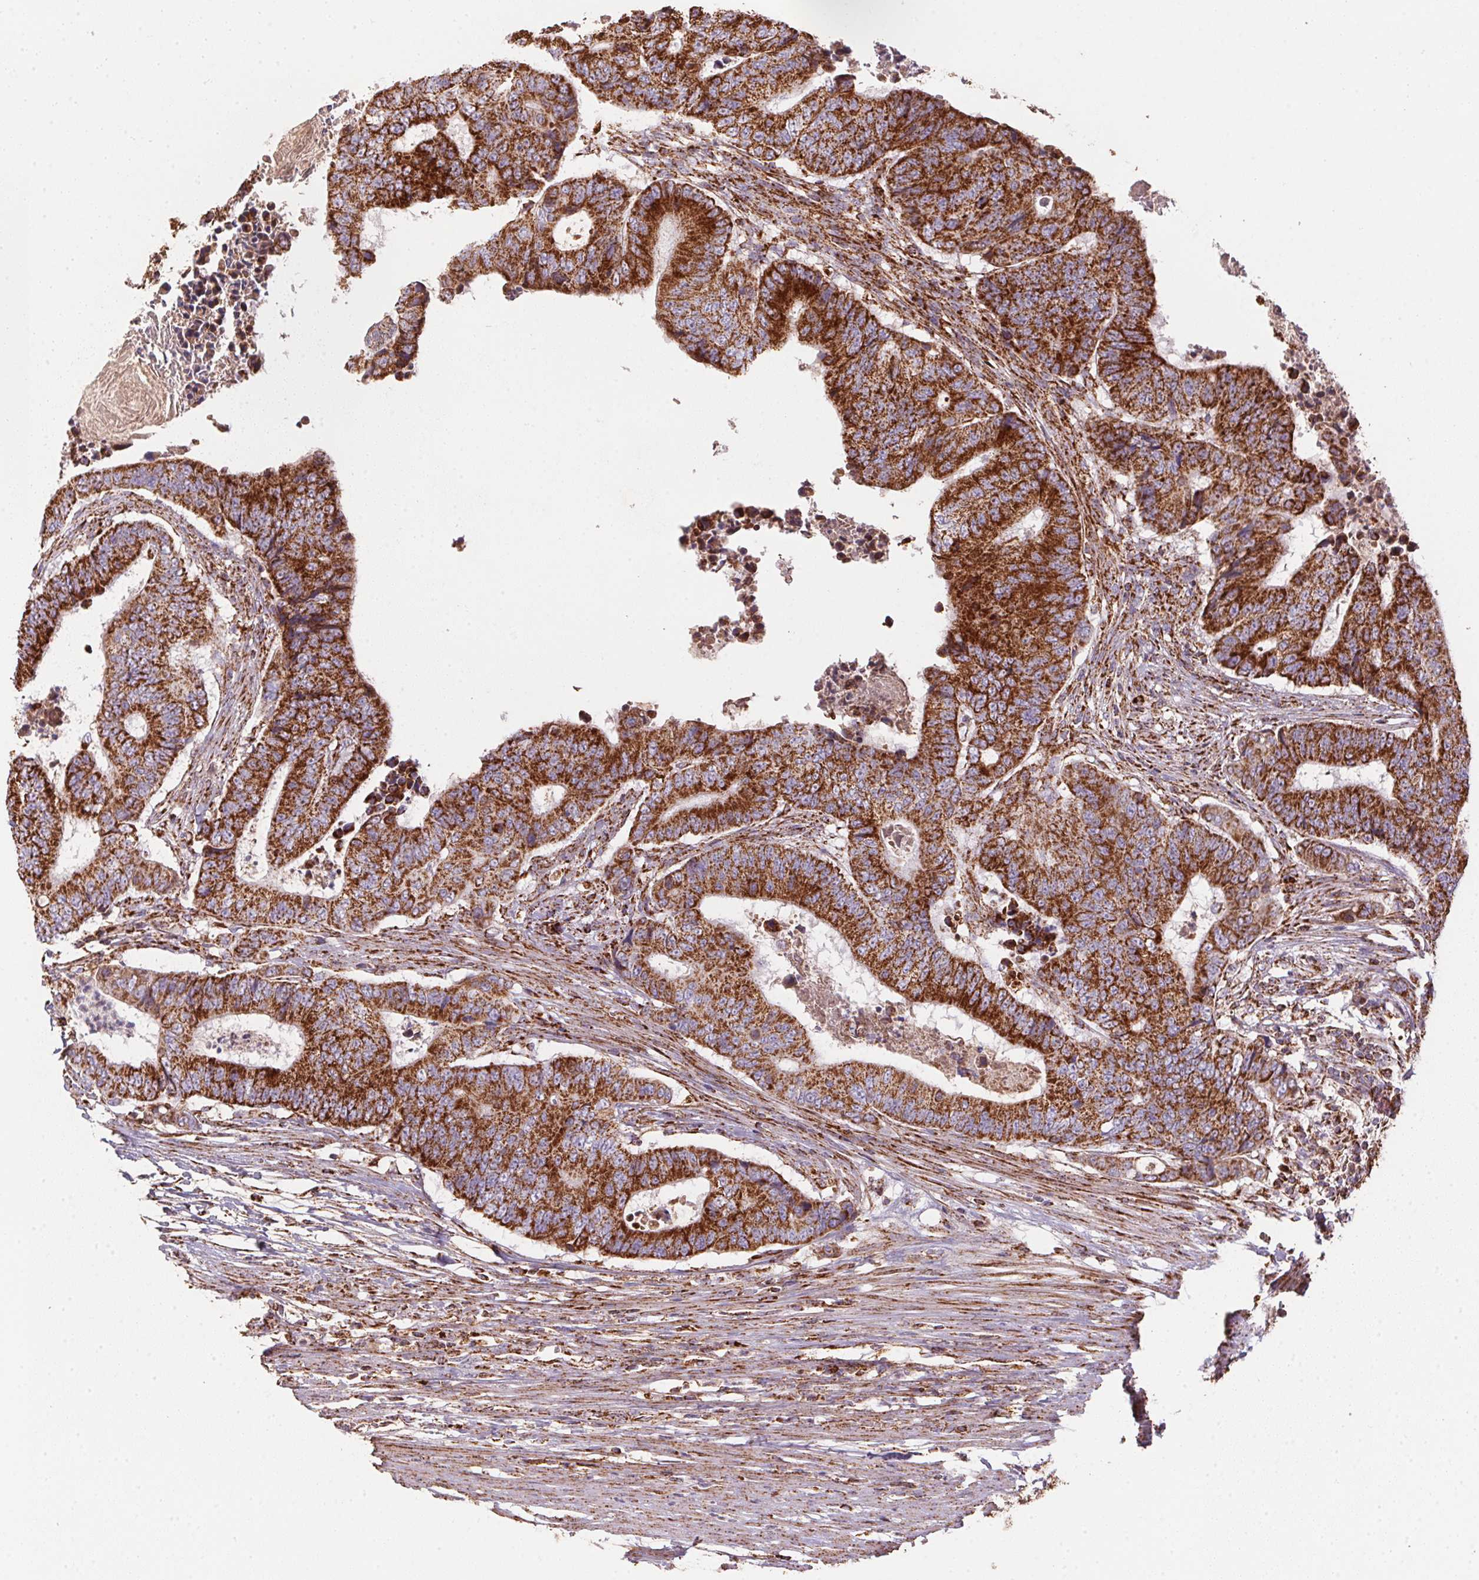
{"staining": {"intensity": "strong", "quantity": ">75%", "location": "cytoplasmic/membranous"}, "tissue": "colorectal cancer", "cell_type": "Tumor cells", "image_type": "cancer", "snomed": [{"axis": "morphology", "description": "Adenocarcinoma, NOS"}, {"axis": "topography", "description": "Colon"}], "caption": "Colorectal cancer stained for a protein shows strong cytoplasmic/membranous positivity in tumor cells.", "gene": "NDUFS2", "patient": {"sex": "female", "age": 48}}